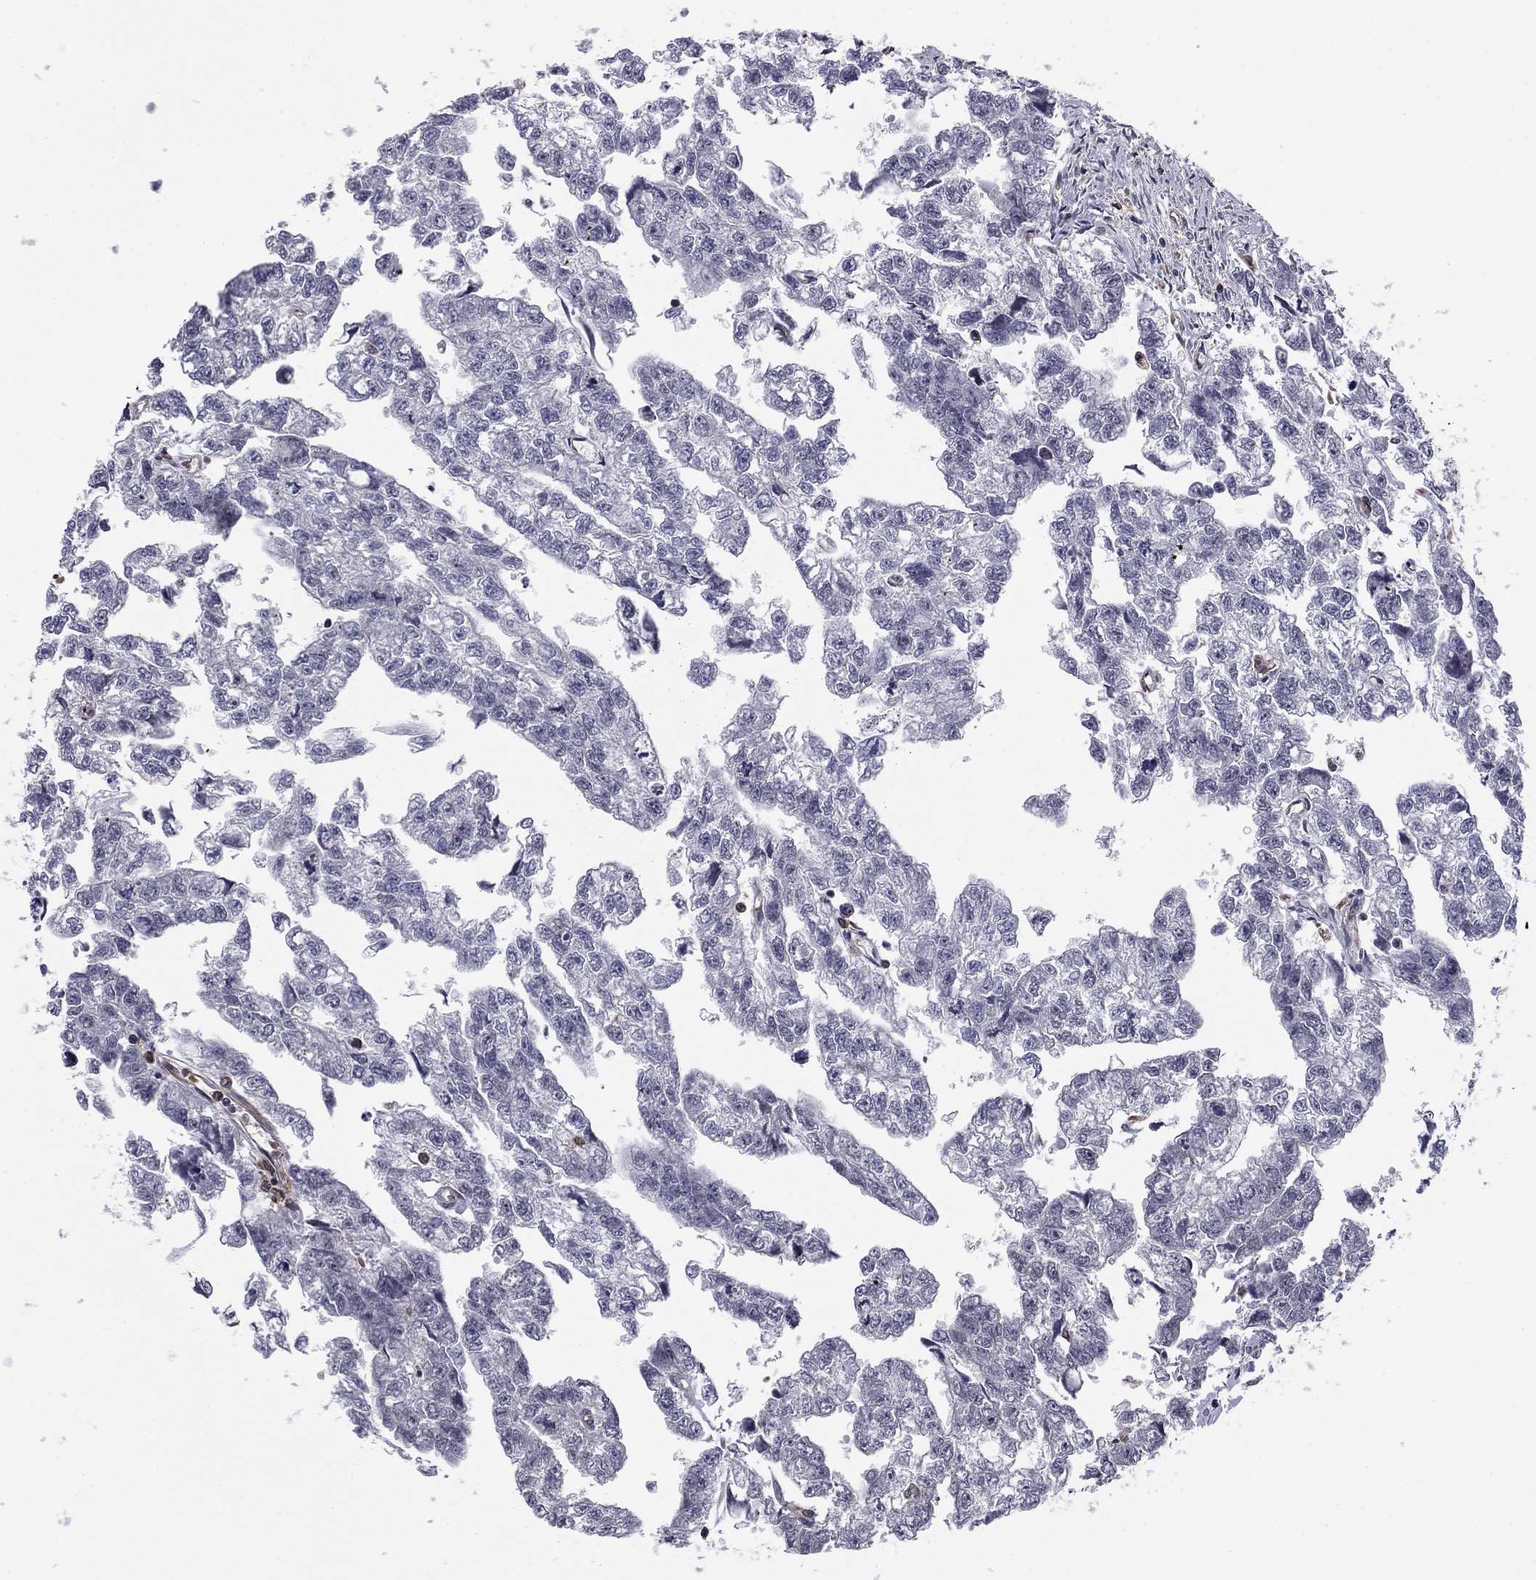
{"staining": {"intensity": "negative", "quantity": "none", "location": "none"}, "tissue": "testis cancer", "cell_type": "Tumor cells", "image_type": "cancer", "snomed": [{"axis": "morphology", "description": "Carcinoma, Embryonal, NOS"}, {"axis": "morphology", "description": "Teratoma, malignant, NOS"}, {"axis": "topography", "description": "Testis"}], "caption": "An immunohistochemistry photomicrograph of testis embryonal carcinoma is shown. There is no staining in tumor cells of testis embryonal carcinoma. The staining is performed using DAB (3,3'-diaminobenzidine) brown chromogen with nuclei counter-stained in using hematoxylin.", "gene": "PLCB2", "patient": {"sex": "male", "age": 44}}